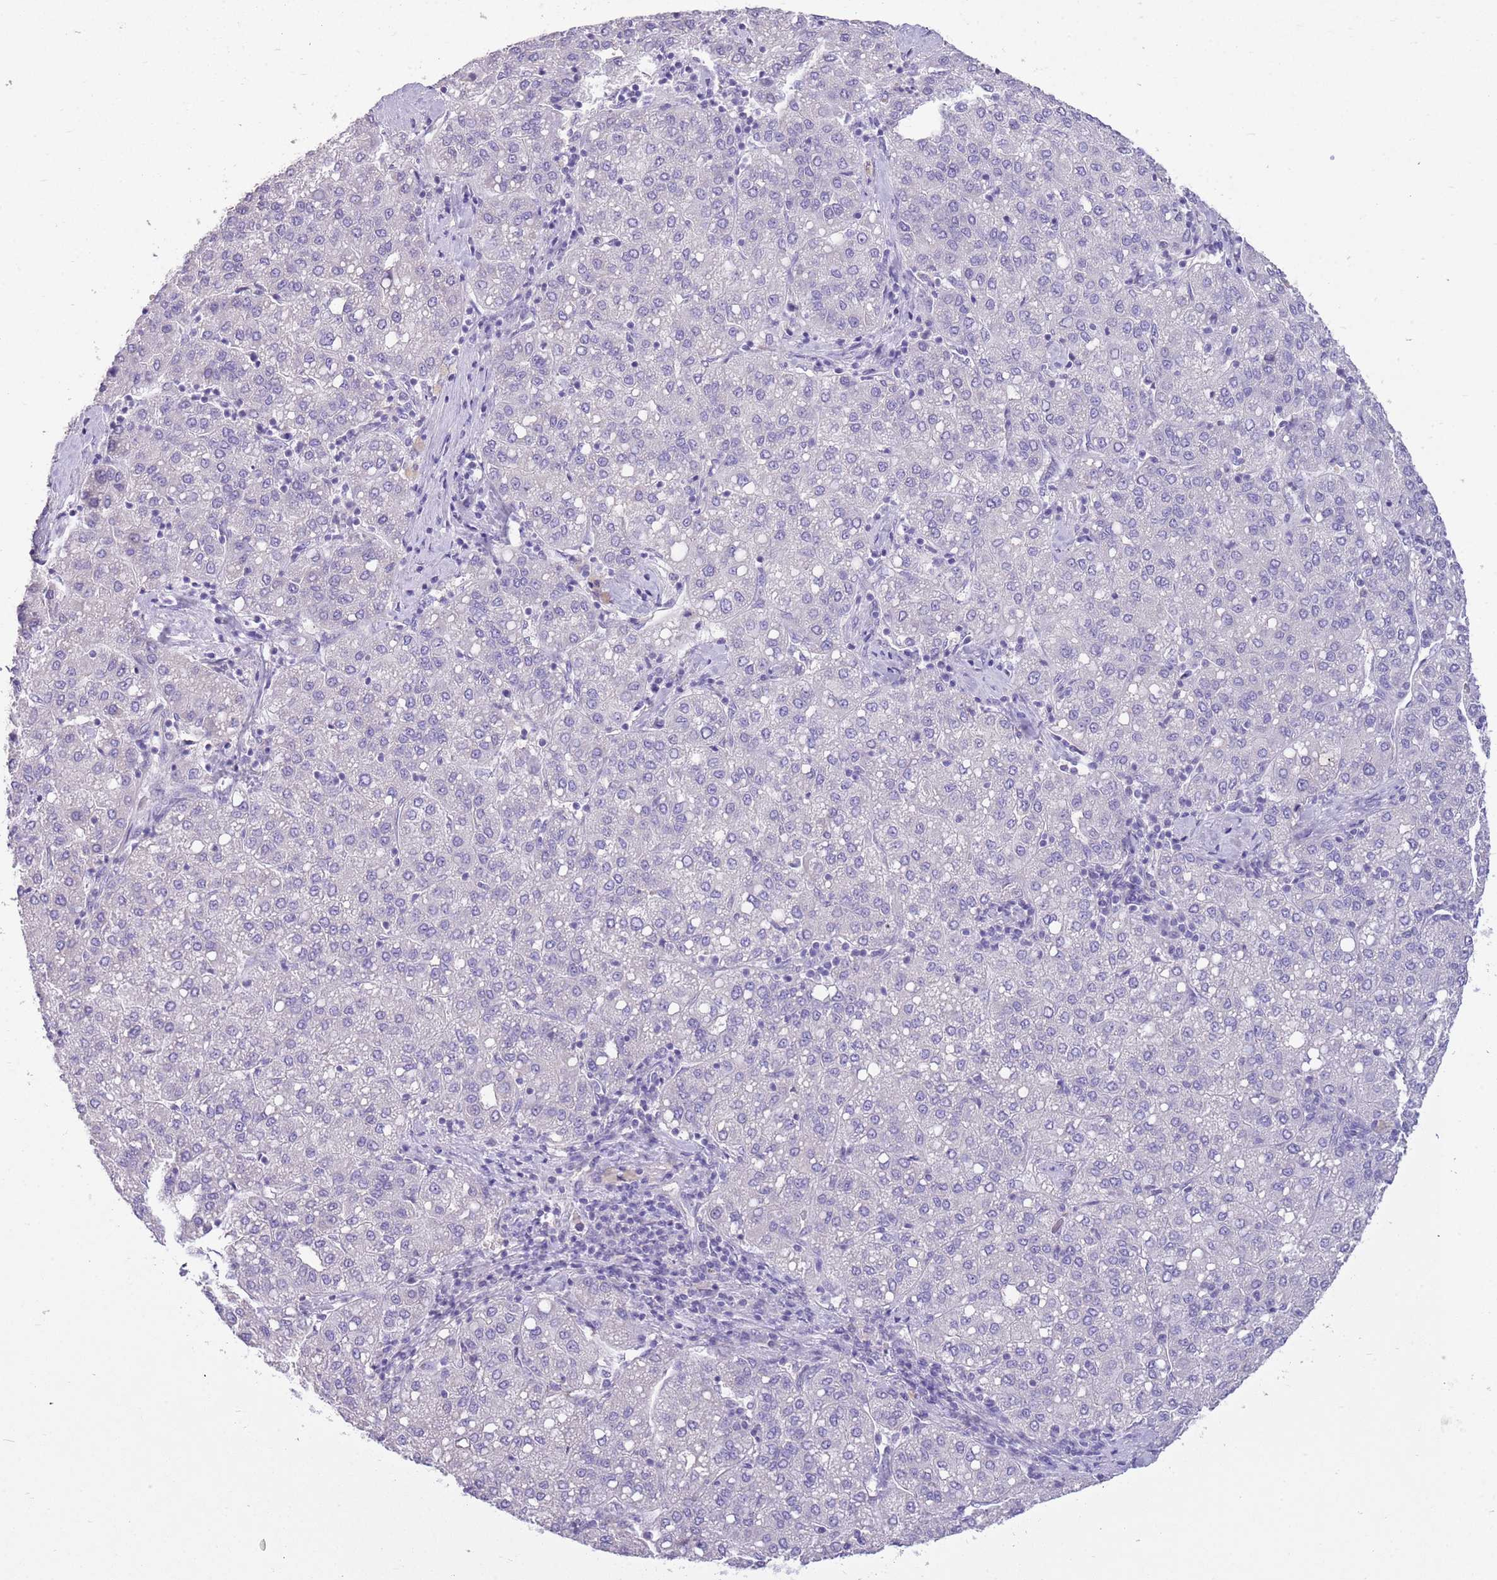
{"staining": {"intensity": "negative", "quantity": "none", "location": "none"}, "tissue": "liver cancer", "cell_type": "Tumor cells", "image_type": "cancer", "snomed": [{"axis": "morphology", "description": "Carcinoma, Hepatocellular, NOS"}, {"axis": "topography", "description": "Liver"}], "caption": "Immunohistochemistry (IHC) histopathology image of human liver cancer stained for a protein (brown), which displays no positivity in tumor cells.", "gene": "SFTPA1", "patient": {"sex": "male", "age": 65}}